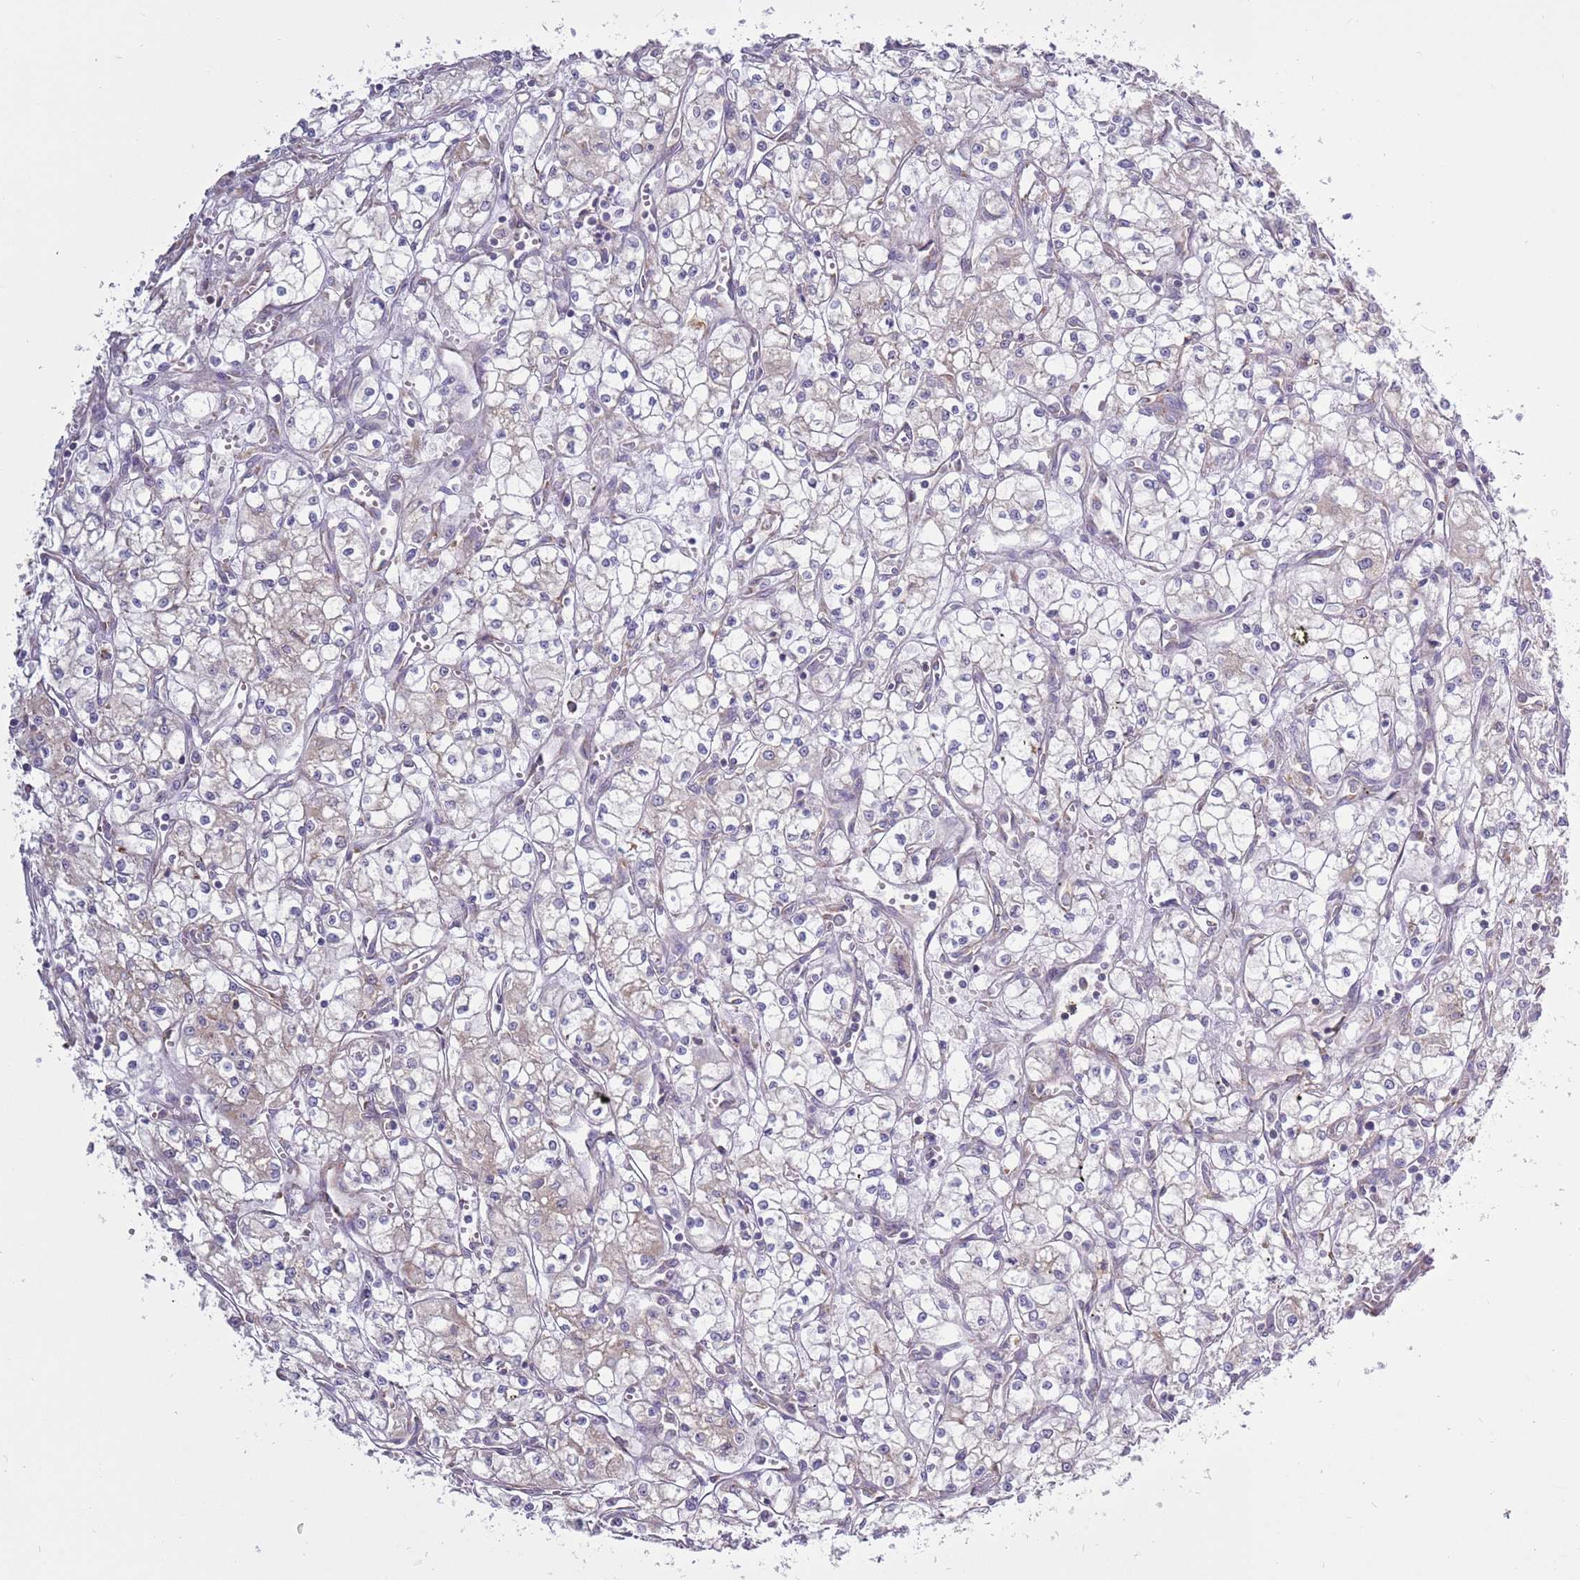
{"staining": {"intensity": "negative", "quantity": "none", "location": "none"}, "tissue": "renal cancer", "cell_type": "Tumor cells", "image_type": "cancer", "snomed": [{"axis": "morphology", "description": "Adenocarcinoma, NOS"}, {"axis": "topography", "description": "Kidney"}], "caption": "The IHC image has no significant positivity in tumor cells of adenocarcinoma (renal) tissue.", "gene": "RPL17-C18orf32", "patient": {"sex": "male", "age": 59}}